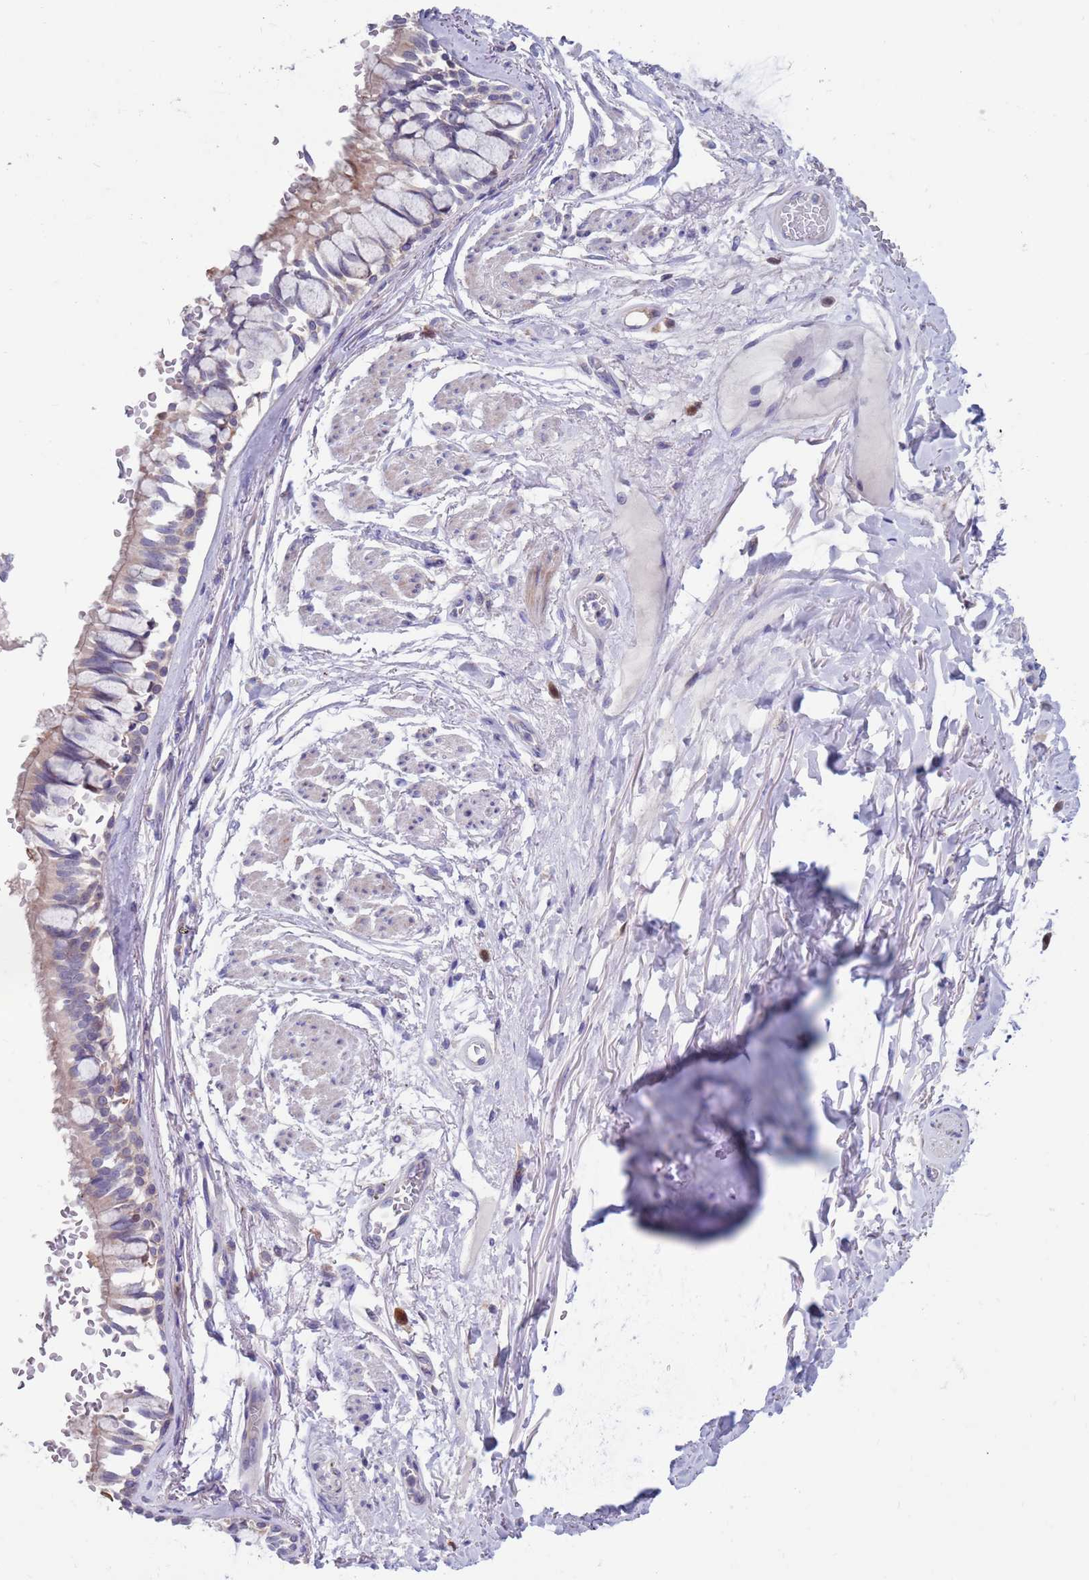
{"staining": {"intensity": "moderate", "quantity": "<25%", "location": "cytoplasmic/membranous"}, "tissue": "bronchus", "cell_type": "Respiratory epithelial cells", "image_type": "normal", "snomed": [{"axis": "morphology", "description": "Normal tissue, NOS"}, {"axis": "topography", "description": "Bronchus"}], "caption": "Bronchus was stained to show a protein in brown. There is low levels of moderate cytoplasmic/membranous expression in about <25% of respiratory epithelial cells. (DAB (3,3'-diaminobenzidine) IHC, brown staining for protein, blue staining for nuclei).", "gene": "KLHL29", "patient": {"sex": "male", "age": 70}}